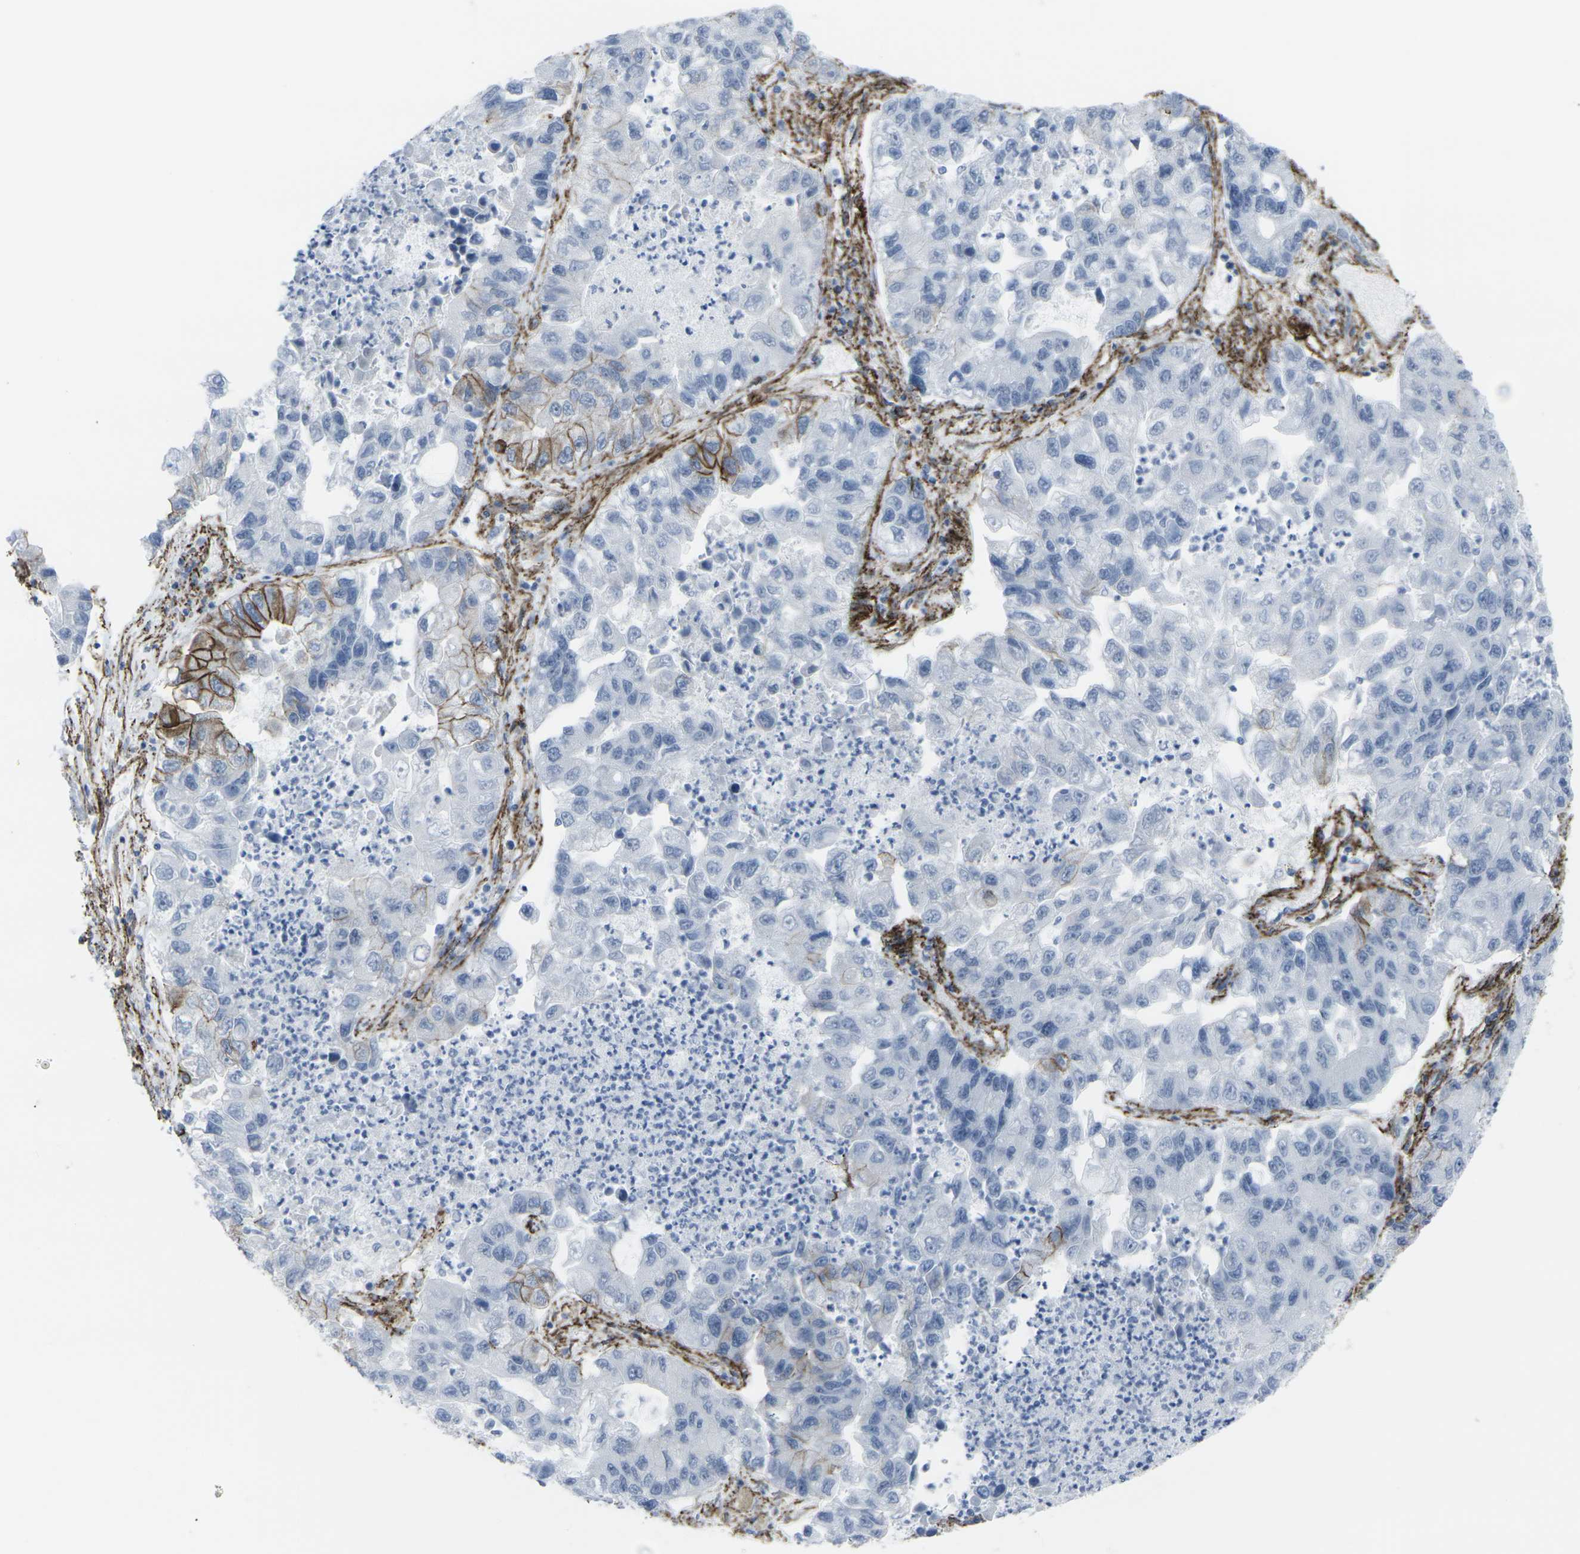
{"staining": {"intensity": "negative", "quantity": "none", "location": "none"}, "tissue": "lung cancer", "cell_type": "Tumor cells", "image_type": "cancer", "snomed": [{"axis": "morphology", "description": "Adenocarcinoma, NOS"}, {"axis": "topography", "description": "Lung"}], "caption": "The micrograph exhibits no significant staining in tumor cells of lung cancer (adenocarcinoma).", "gene": "CDH11", "patient": {"sex": "female", "age": 51}}